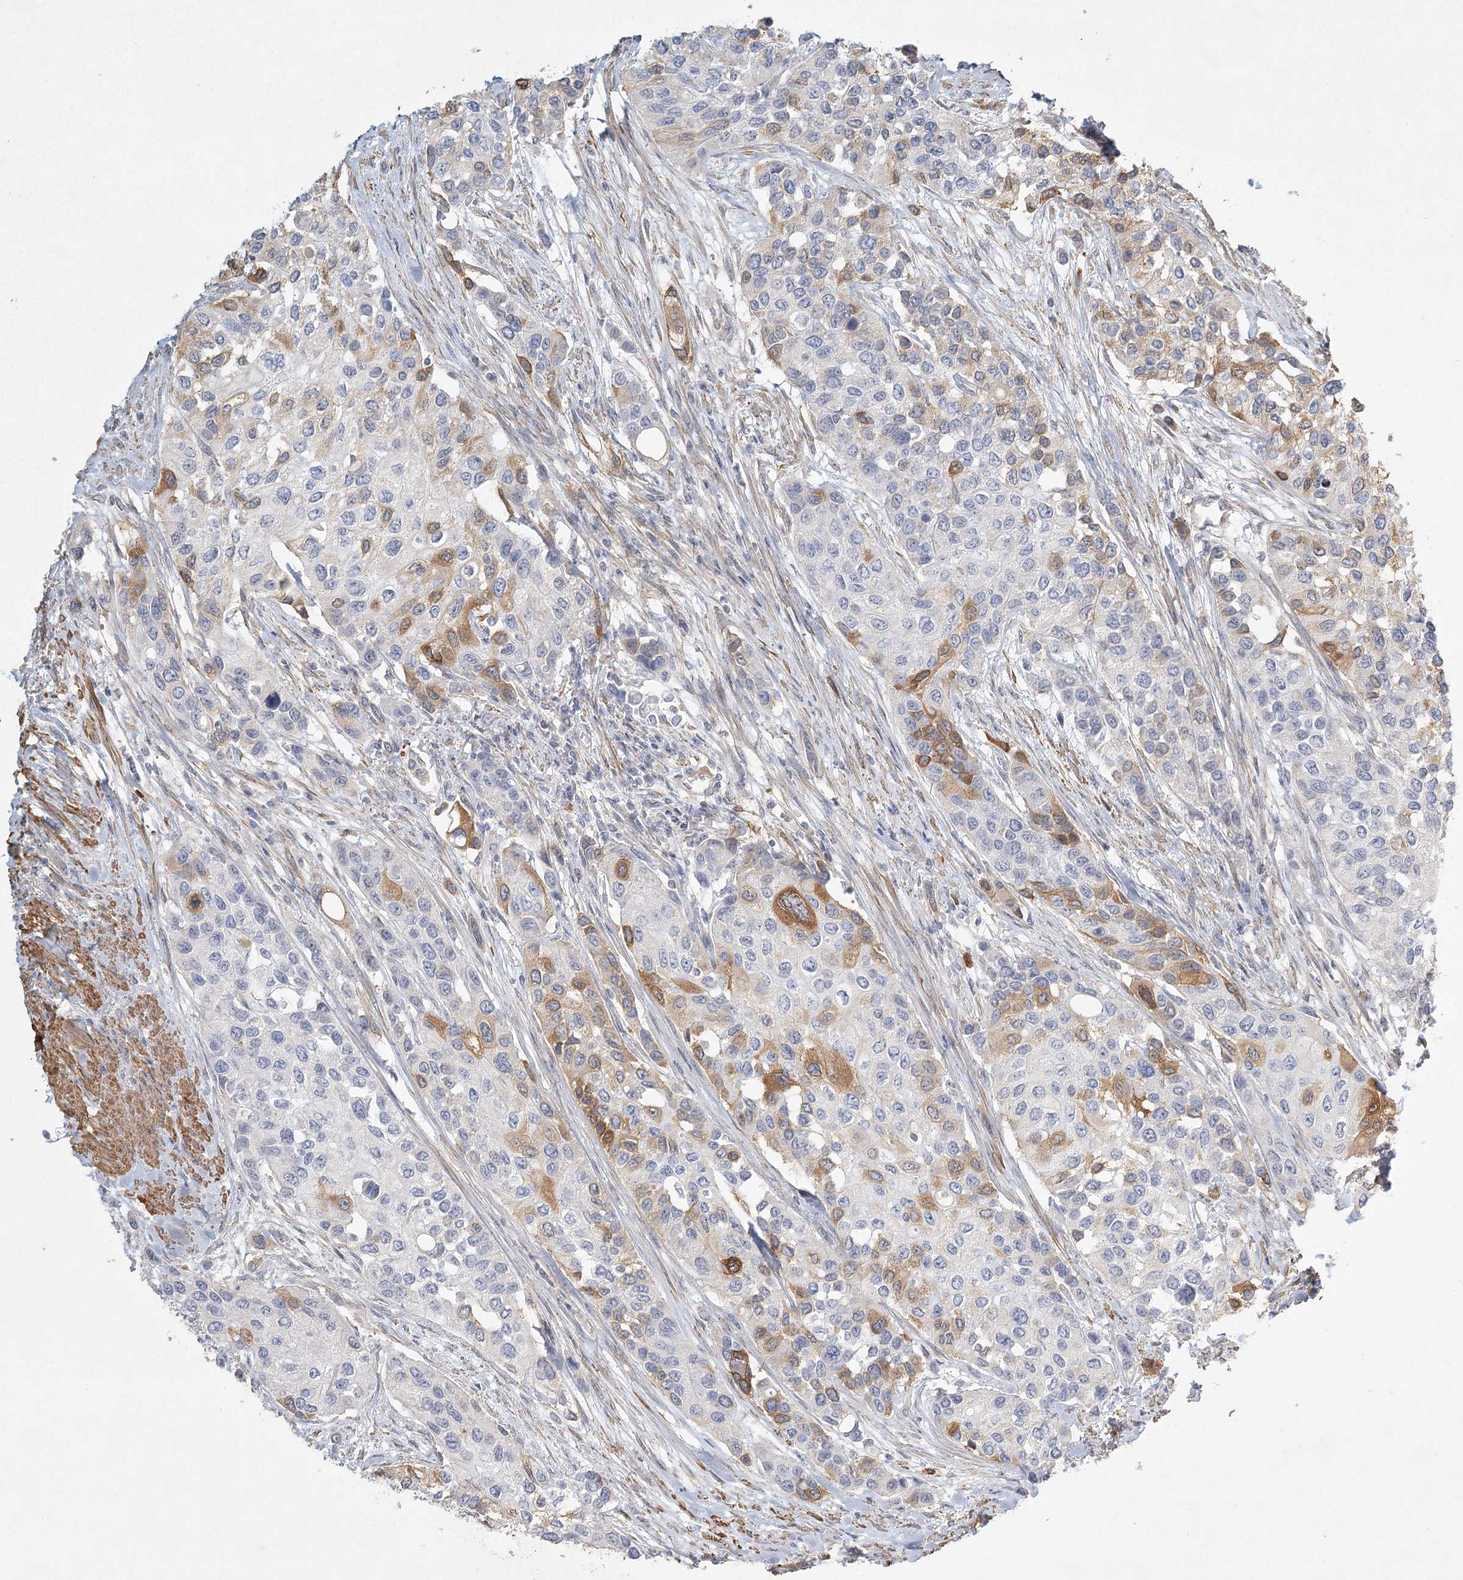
{"staining": {"intensity": "moderate", "quantity": "<25%", "location": "cytoplasmic/membranous"}, "tissue": "urothelial cancer", "cell_type": "Tumor cells", "image_type": "cancer", "snomed": [{"axis": "morphology", "description": "Normal tissue, NOS"}, {"axis": "morphology", "description": "Urothelial carcinoma, High grade"}, {"axis": "topography", "description": "Vascular tissue"}, {"axis": "topography", "description": "Urinary bladder"}], "caption": "About <25% of tumor cells in human urothelial carcinoma (high-grade) exhibit moderate cytoplasmic/membranous protein positivity as visualized by brown immunohistochemical staining.", "gene": "INPP4B", "patient": {"sex": "female", "age": 56}}